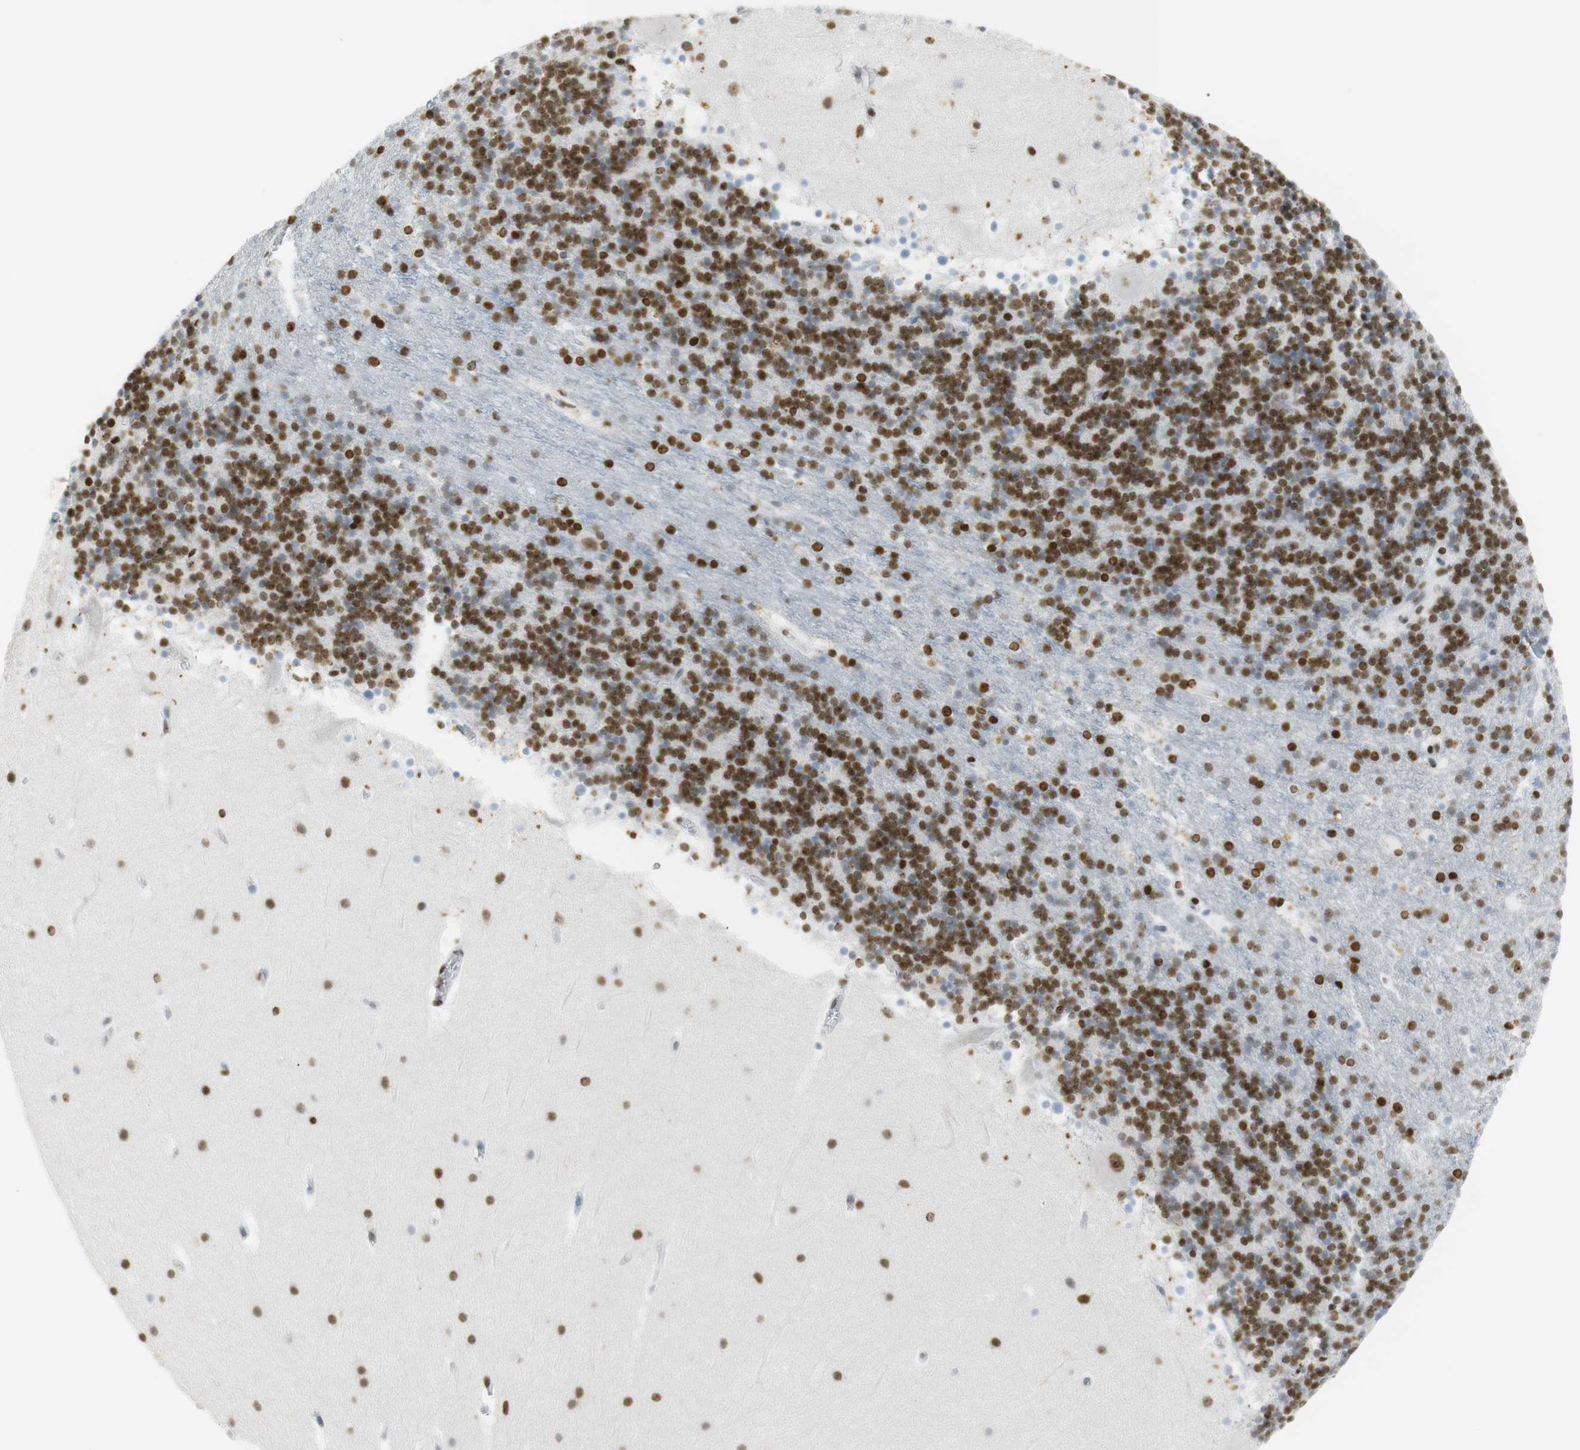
{"staining": {"intensity": "moderate", "quantity": ">75%", "location": "nuclear"}, "tissue": "cerebellum", "cell_type": "Cells in granular layer", "image_type": "normal", "snomed": [{"axis": "morphology", "description": "Normal tissue, NOS"}, {"axis": "topography", "description": "Cerebellum"}], "caption": "IHC of normal human cerebellum shows medium levels of moderate nuclear staining in approximately >75% of cells in granular layer. (IHC, brightfield microscopy, high magnification).", "gene": "BMI1", "patient": {"sex": "male", "age": 45}}